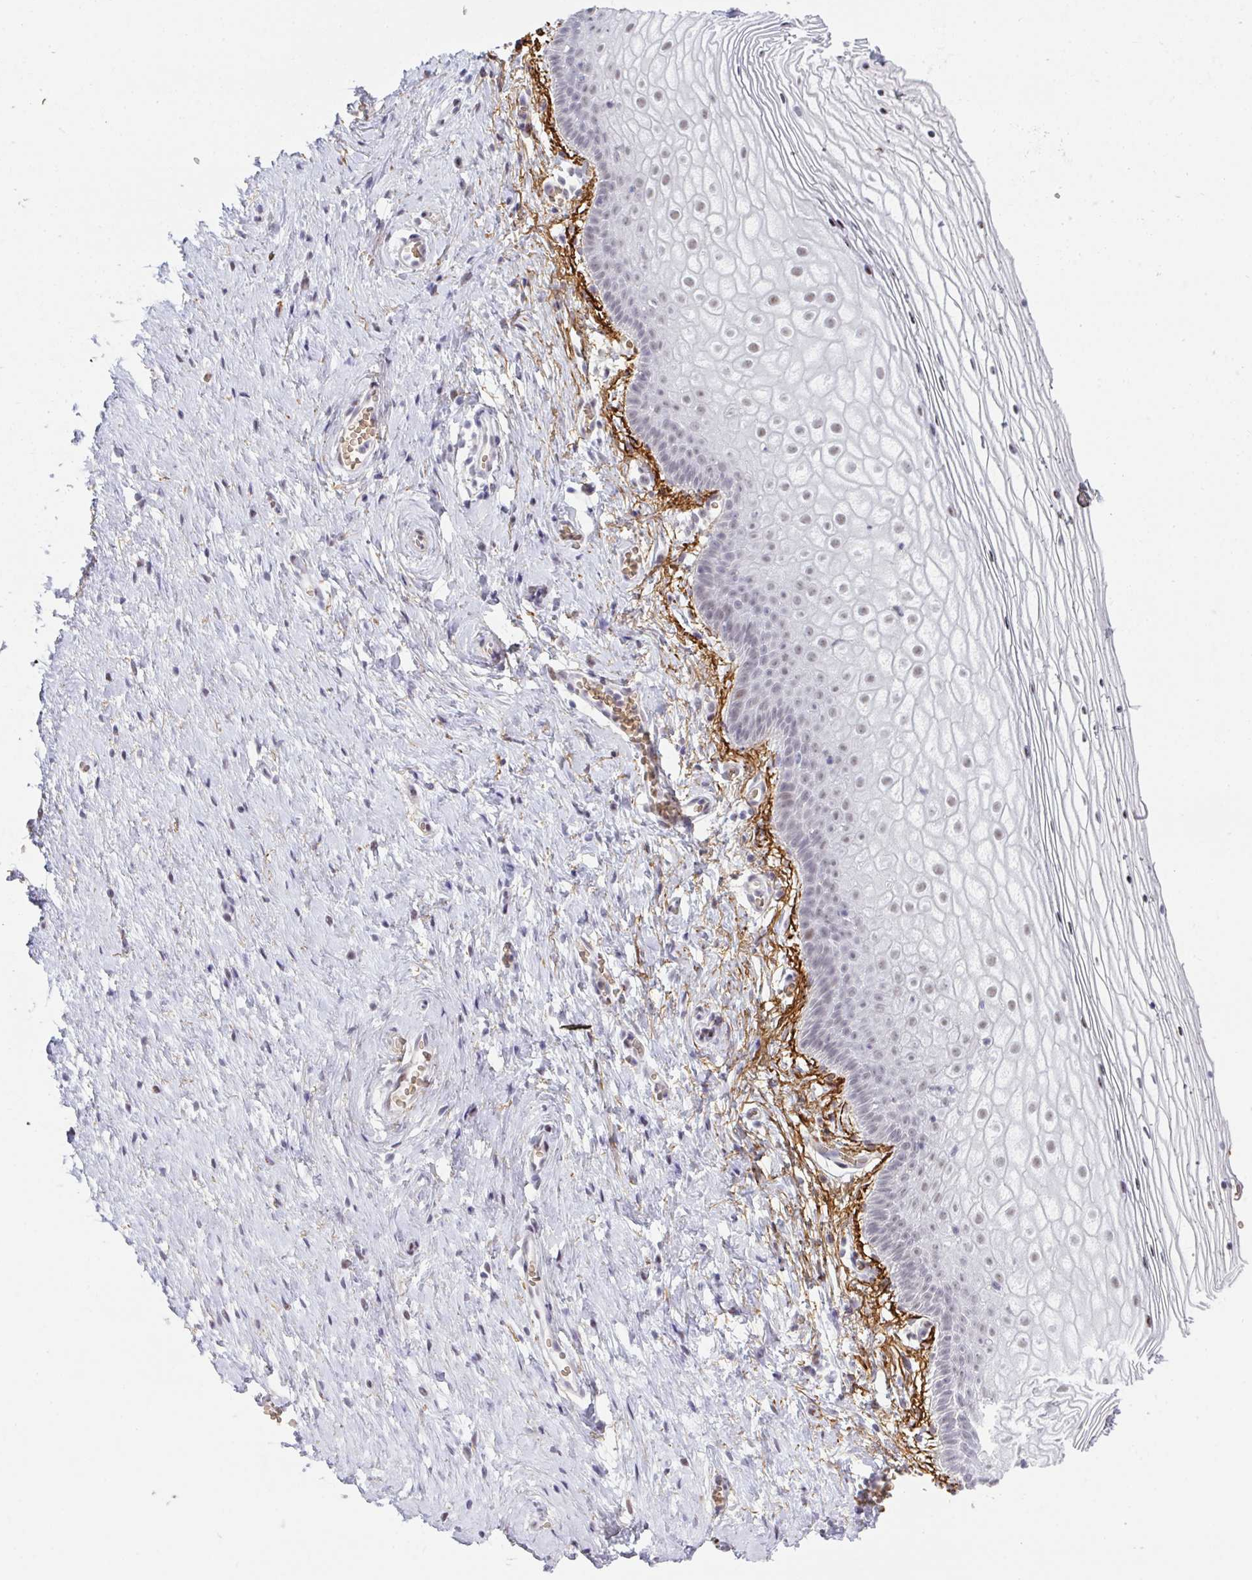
{"staining": {"intensity": "weak", "quantity": "25%-75%", "location": "nuclear"}, "tissue": "vagina", "cell_type": "Squamous epithelial cells", "image_type": "normal", "snomed": [{"axis": "morphology", "description": "Normal tissue, NOS"}, {"axis": "topography", "description": "Vagina"}], "caption": "Immunohistochemical staining of unremarkable human vagina shows weak nuclear protein positivity in approximately 25%-75% of squamous epithelial cells.", "gene": "TNMD", "patient": {"sex": "female", "age": 56}}